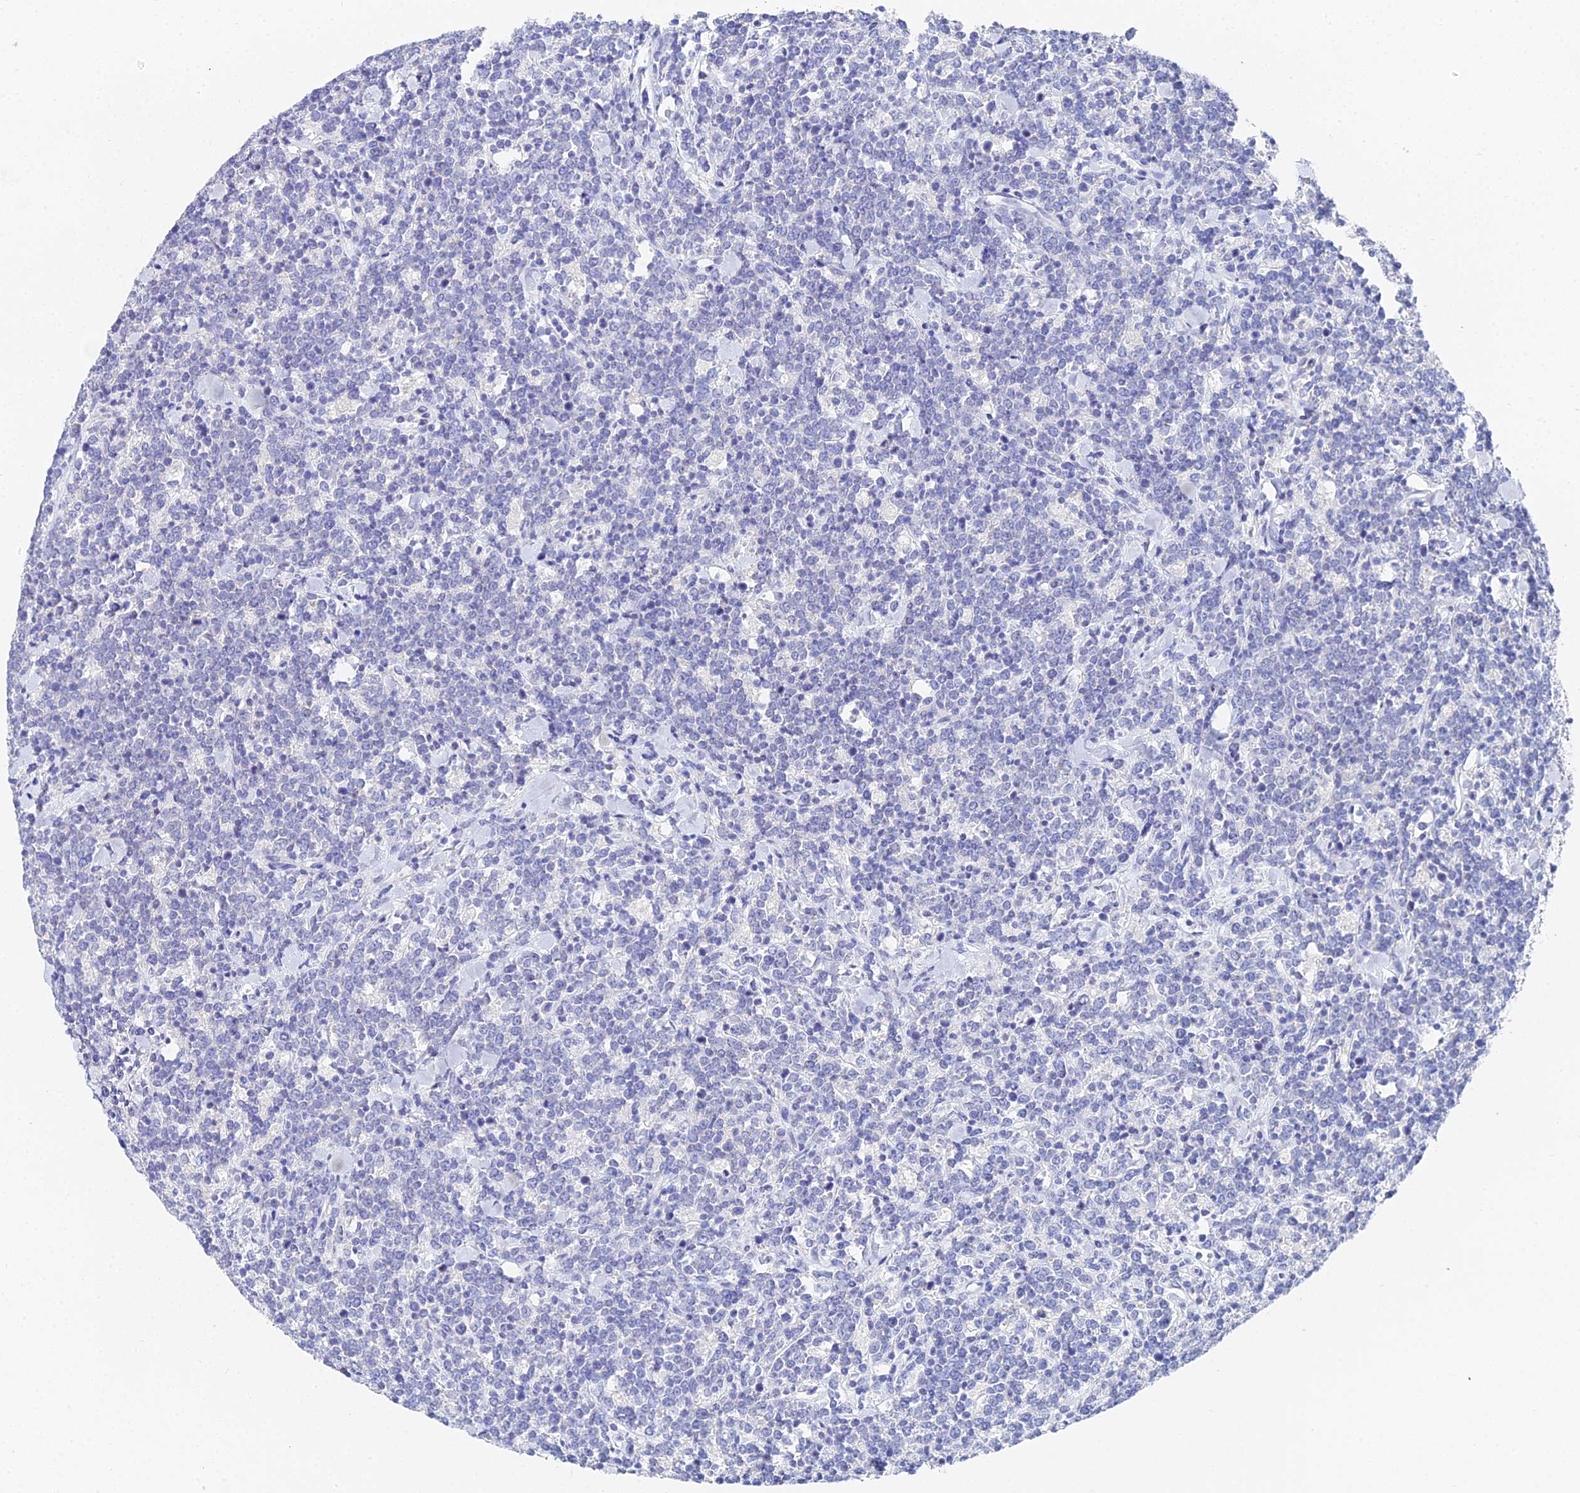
{"staining": {"intensity": "negative", "quantity": "none", "location": "none"}, "tissue": "lymphoma", "cell_type": "Tumor cells", "image_type": "cancer", "snomed": [{"axis": "morphology", "description": "Malignant lymphoma, non-Hodgkin's type, High grade"}, {"axis": "topography", "description": "Small intestine"}], "caption": "This is a histopathology image of immunohistochemistry staining of high-grade malignant lymphoma, non-Hodgkin's type, which shows no expression in tumor cells.", "gene": "OCM", "patient": {"sex": "male", "age": 8}}